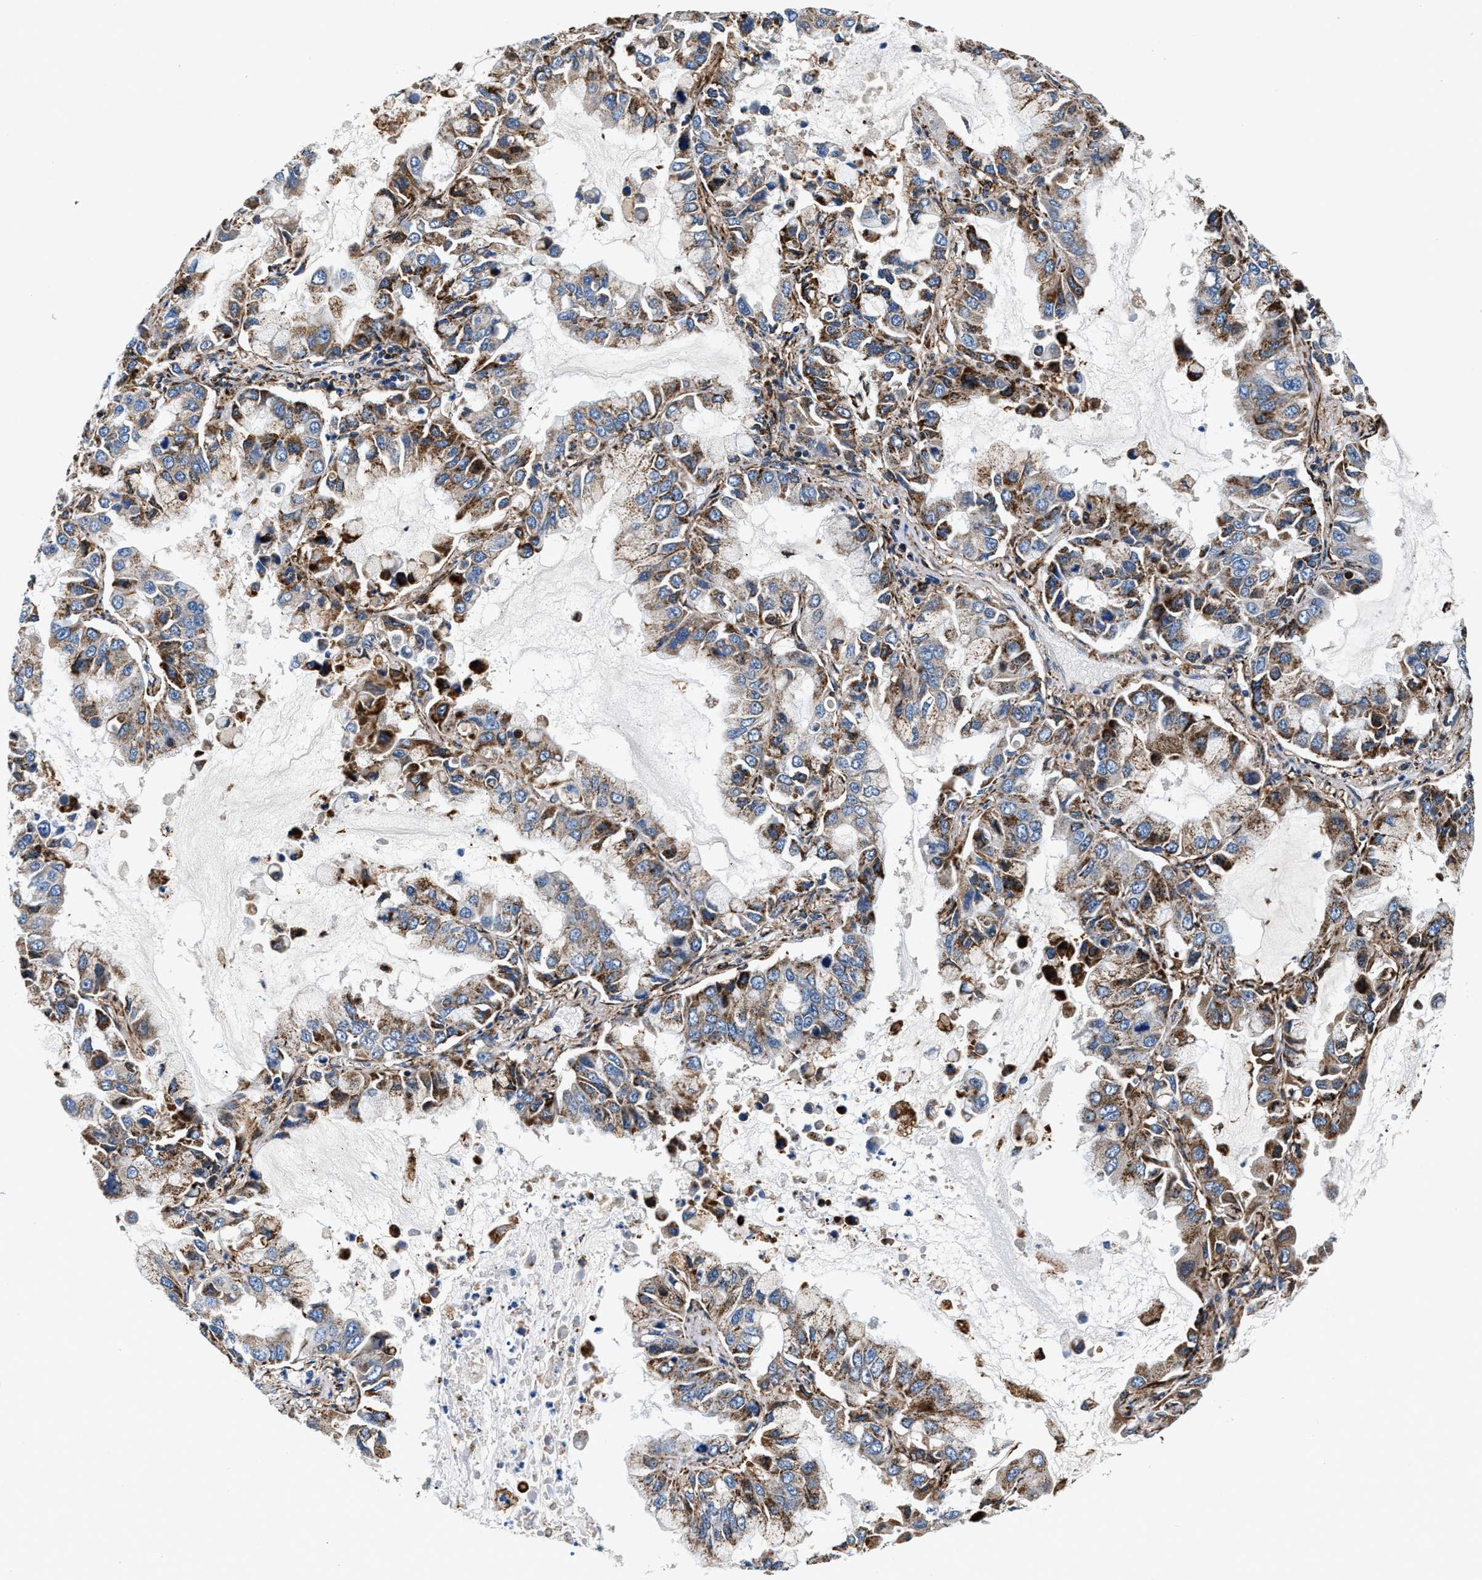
{"staining": {"intensity": "moderate", "quantity": ">75%", "location": "cytoplasmic/membranous"}, "tissue": "lung cancer", "cell_type": "Tumor cells", "image_type": "cancer", "snomed": [{"axis": "morphology", "description": "Adenocarcinoma, NOS"}, {"axis": "topography", "description": "Lung"}], "caption": "Human lung cancer (adenocarcinoma) stained with a protein marker reveals moderate staining in tumor cells.", "gene": "SLFN11", "patient": {"sex": "male", "age": 64}}